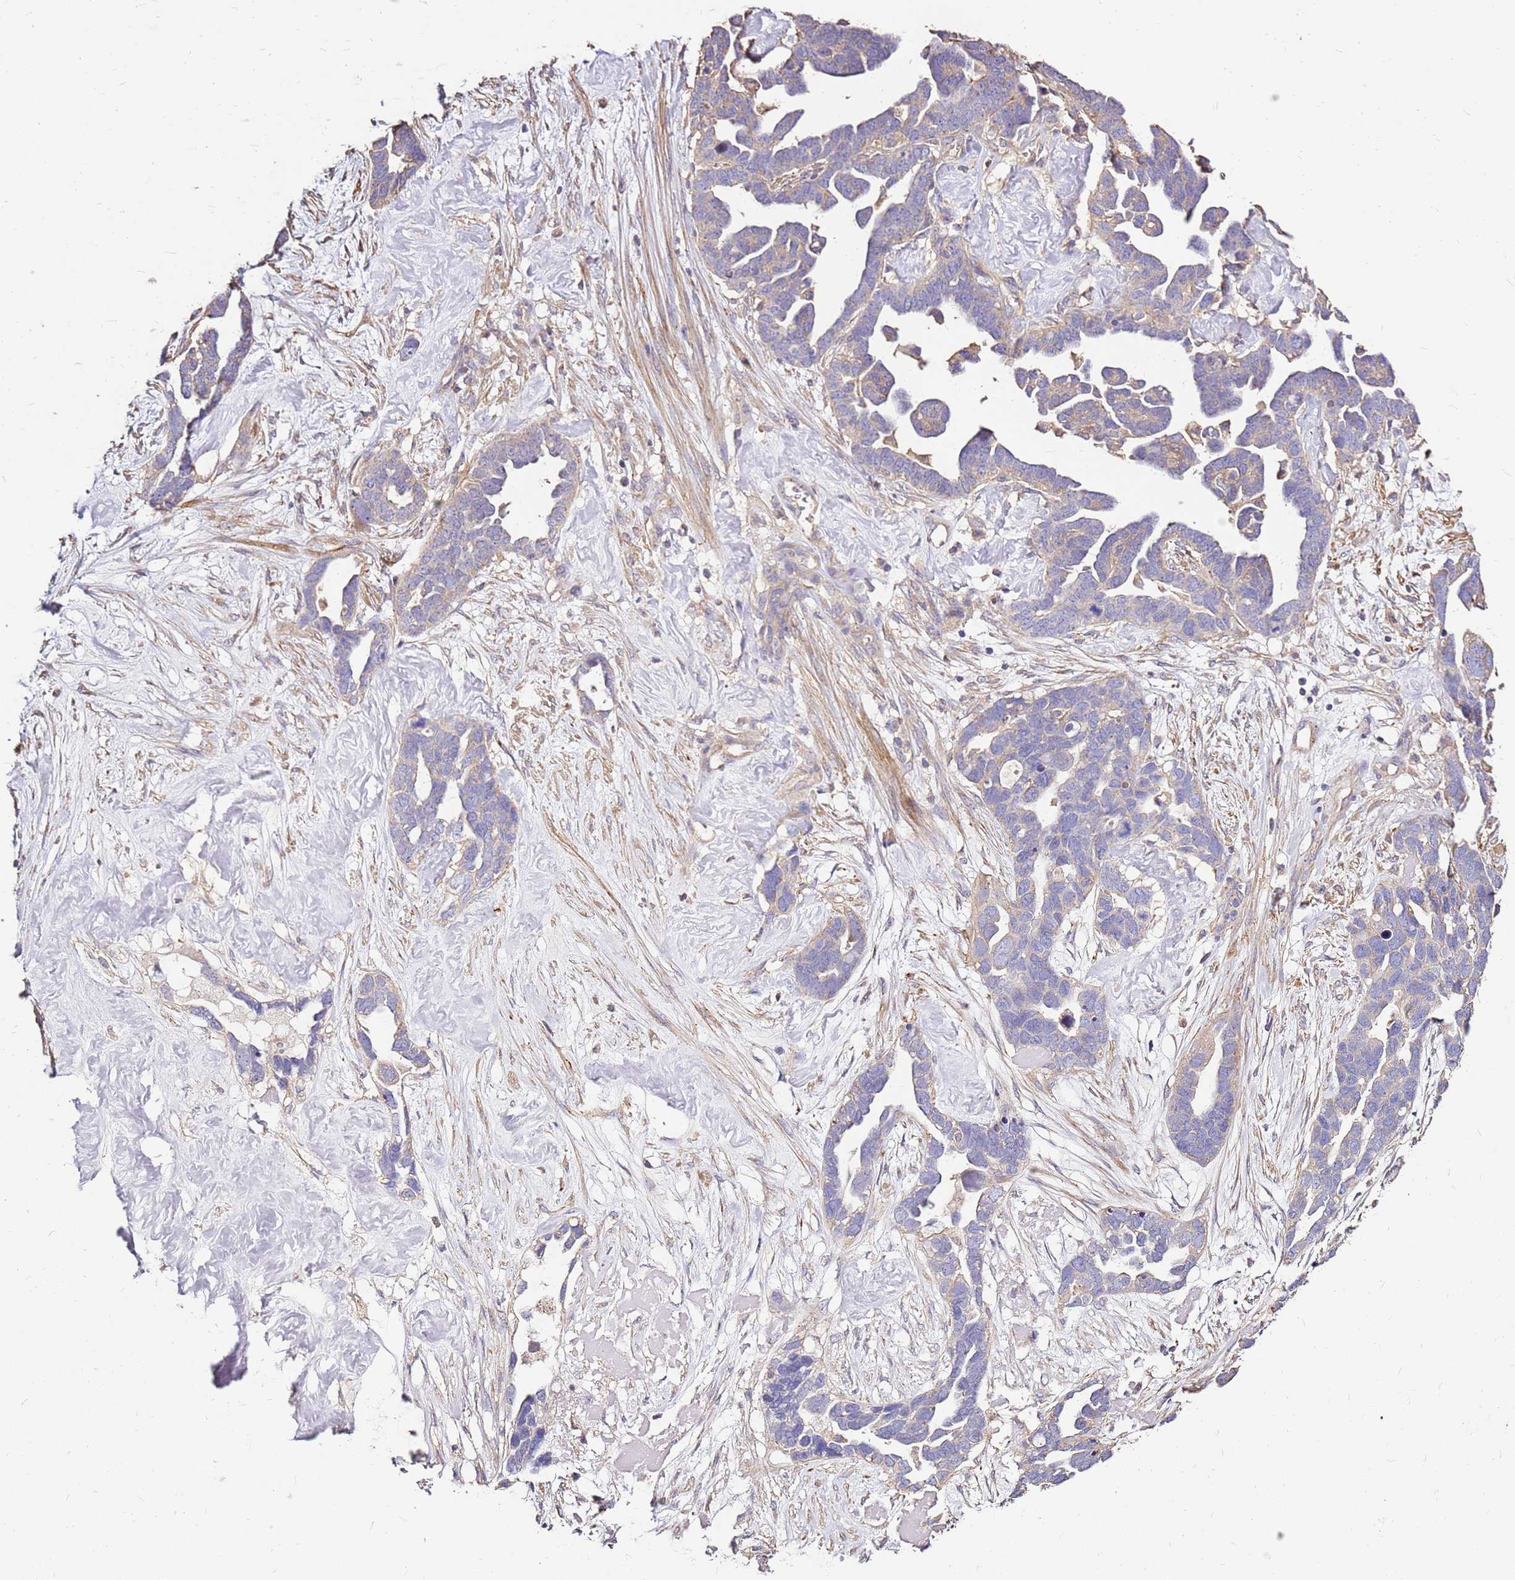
{"staining": {"intensity": "weak", "quantity": "<25%", "location": "cytoplasmic/membranous"}, "tissue": "ovarian cancer", "cell_type": "Tumor cells", "image_type": "cancer", "snomed": [{"axis": "morphology", "description": "Cystadenocarcinoma, serous, NOS"}, {"axis": "topography", "description": "Ovary"}], "caption": "A high-resolution micrograph shows immunohistochemistry staining of ovarian cancer (serous cystadenocarcinoma), which reveals no significant expression in tumor cells.", "gene": "EXD3", "patient": {"sex": "female", "age": 54}}